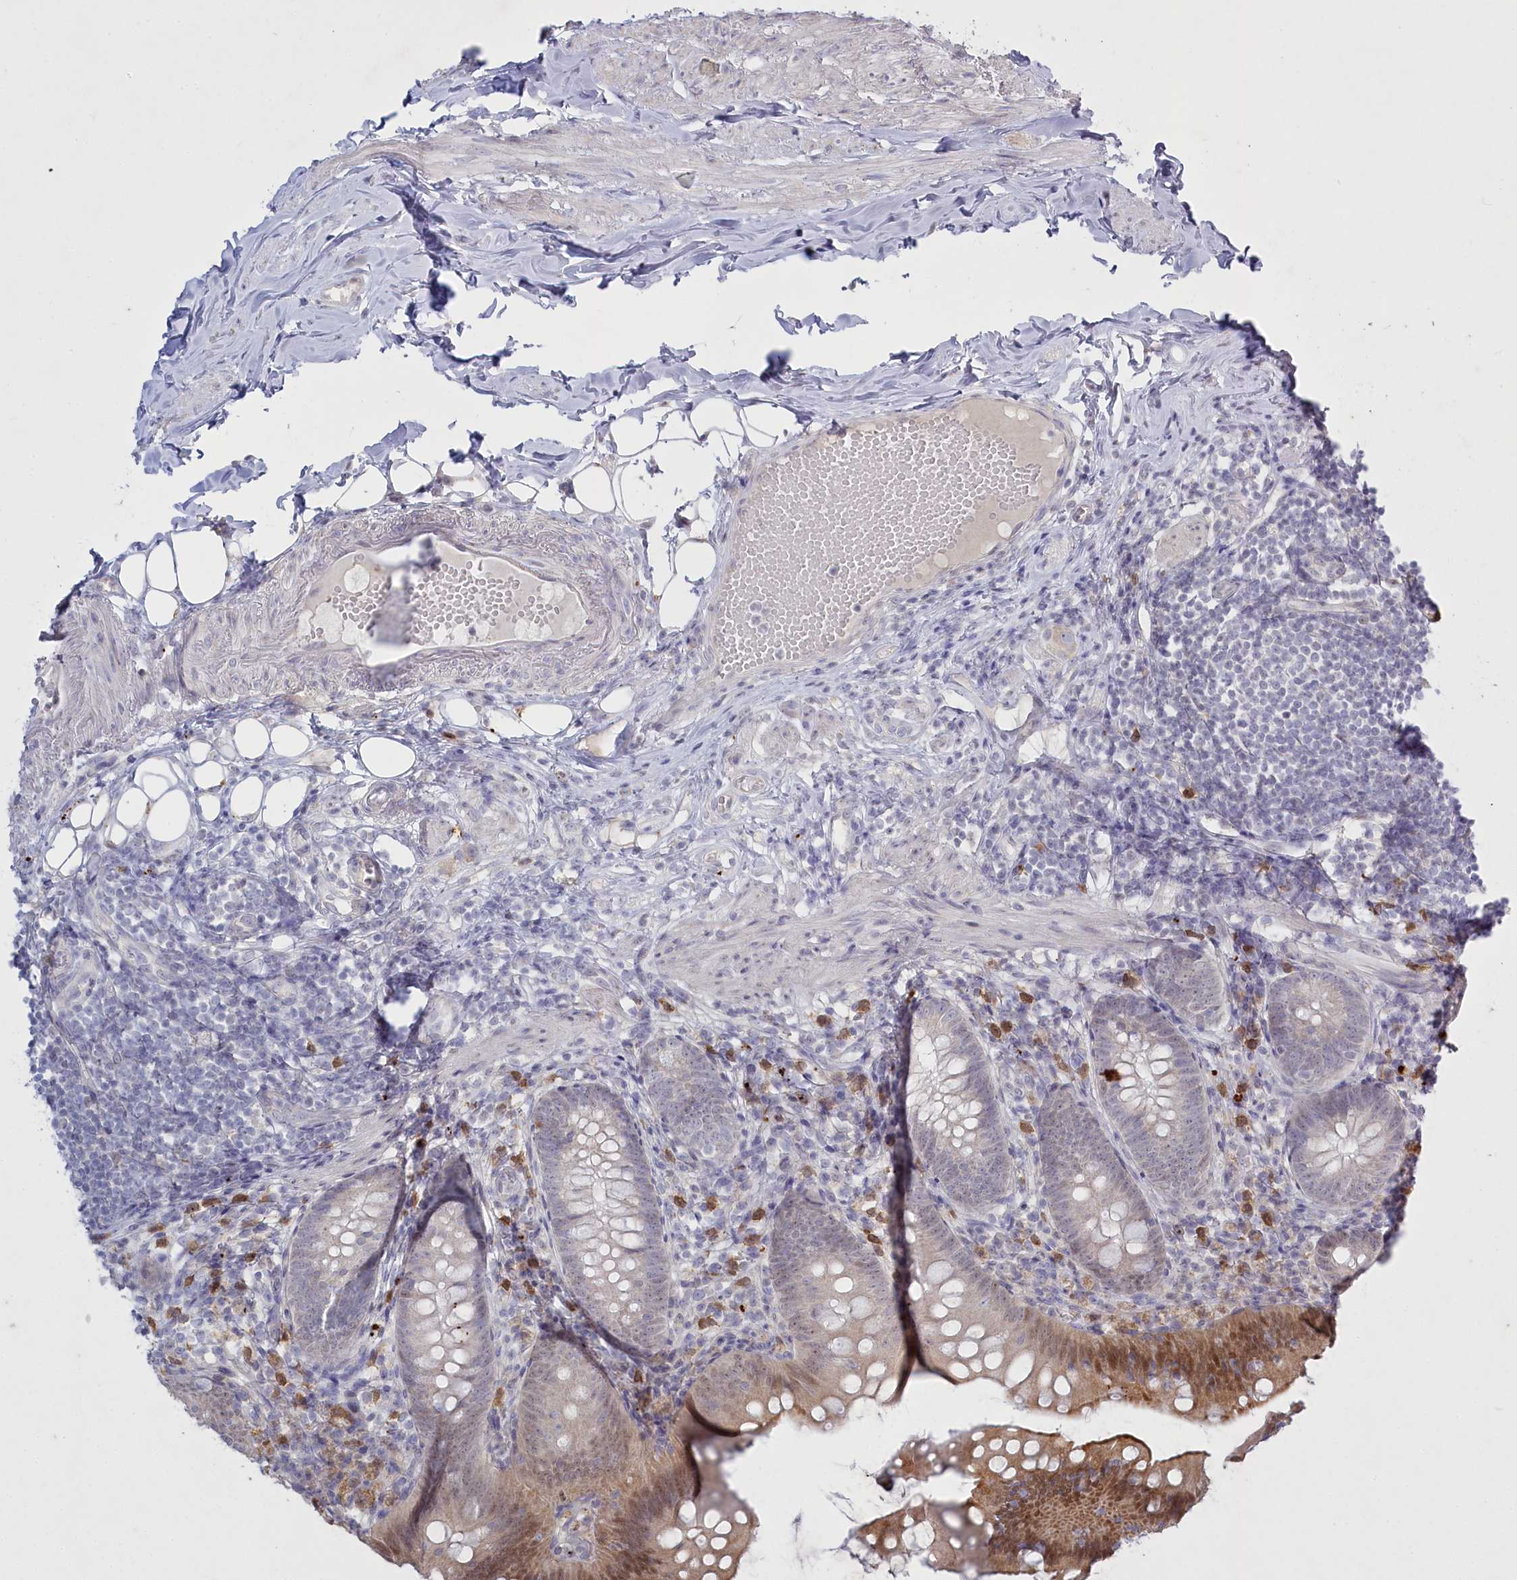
{"staining": {"intensity": "moderate", "quantity": "<25%", "location": "cytoplasmic/membranous,nuclear"}, "tissue": "appendix", "cell_type": "Glandular cells", "image_type": "normal", "snomed": [{"axis": "morphology", "description": "Normal tissue, NOS"}, {"axis": "topography", "description": "Appendix"}], "caption": "A high-resolution micrograph shows immunohistochemistry staining of unremarkable appendix, which shows moderate cytoplasmic/membranous,nuclear staining in about <25% of glandular cells.", "gene": "ABITRAM", "patient": {"sex": "female", "age": 62}}